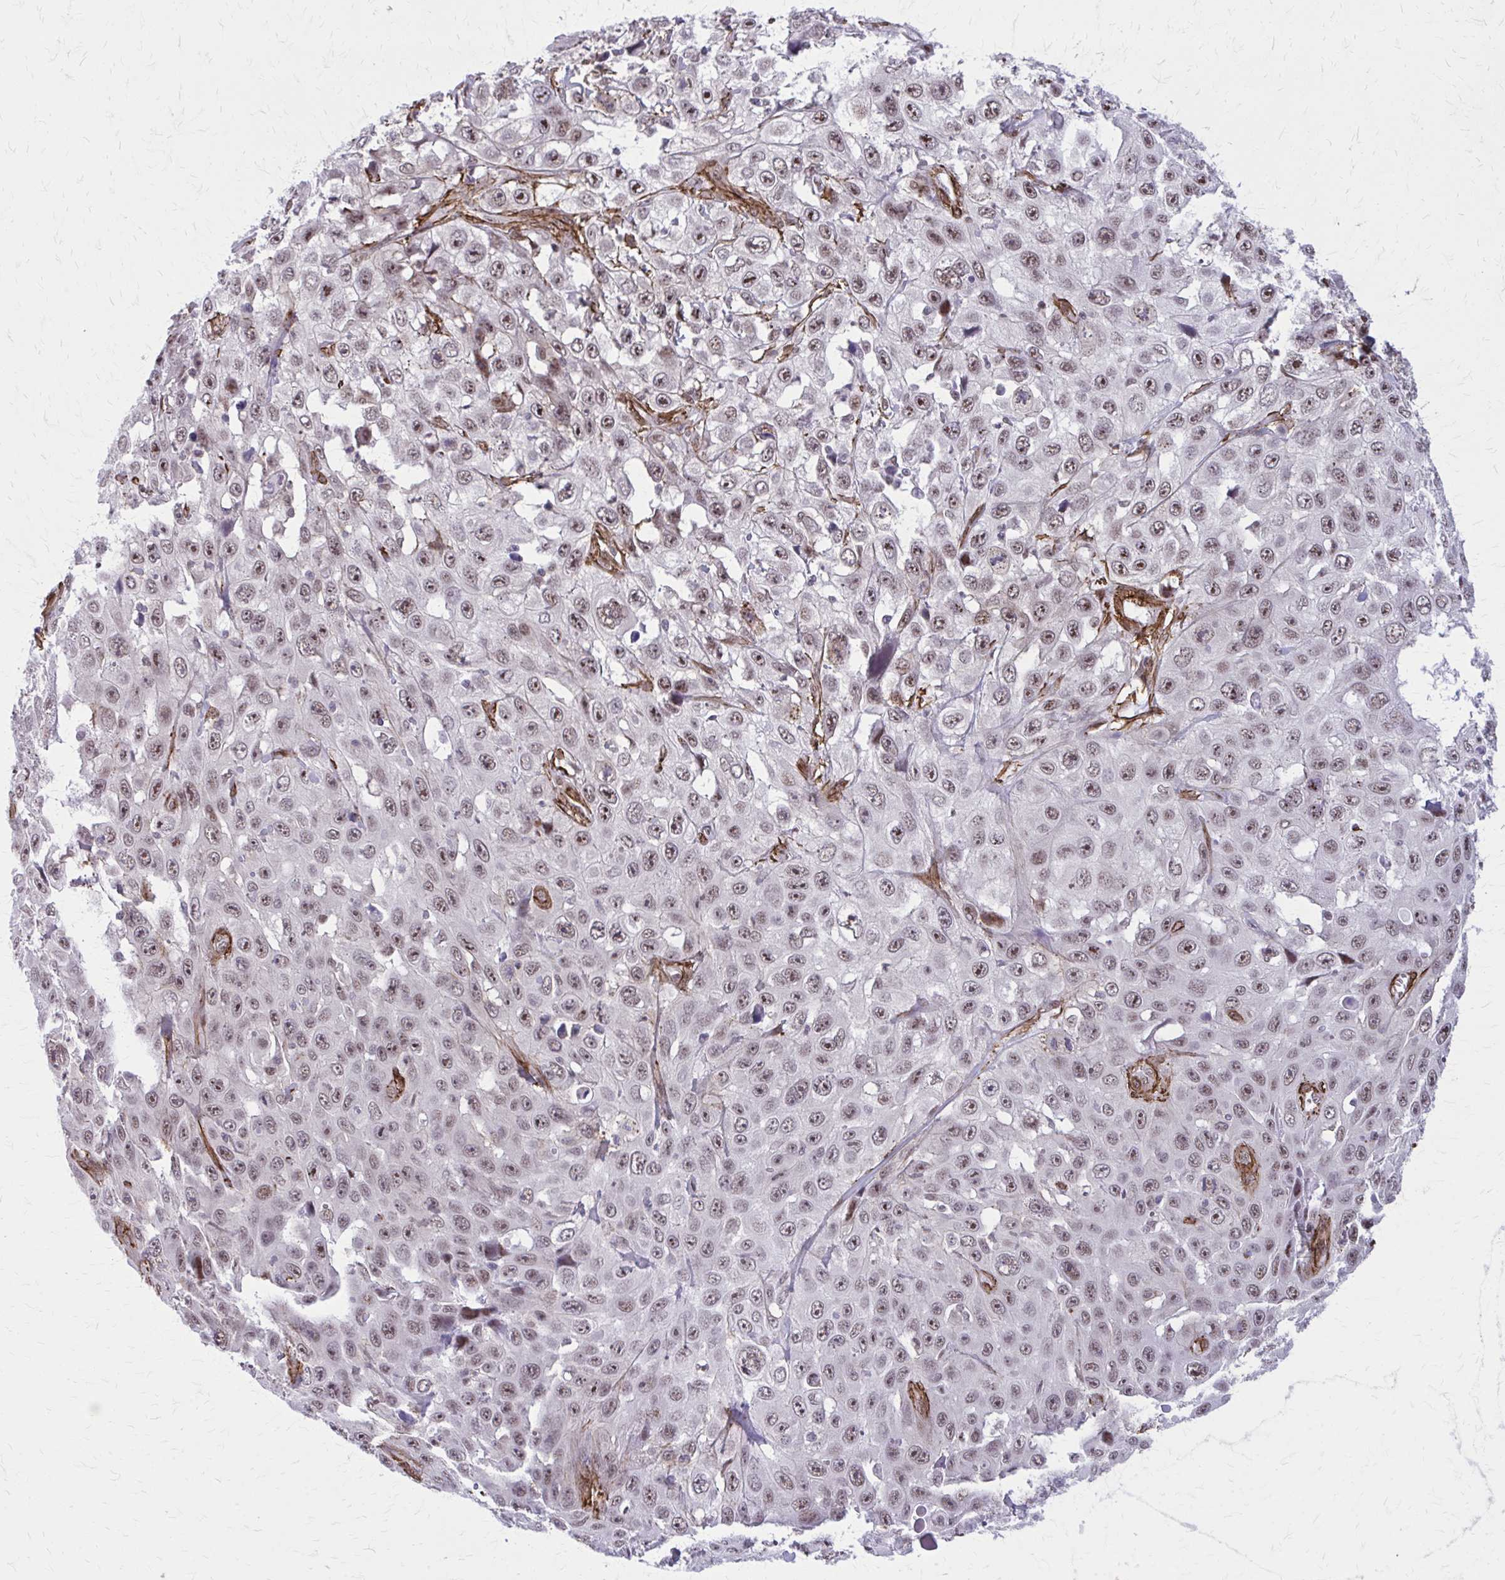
{"staining": {"intensity": "moderate", "quantity": ">75%", "location": "nuclear"}, "tissue": "skin cancer", "cell_type": "Tumor cells", "image_type": "cancer", "snomed": [{"axis": "morphology", "description": "Squamous cell carcinoma, NOS"}, {"axis": "topography", "description": "Skin"}], "caption": "Immunohistochemical staining of human skin cancer displays medium levels of moderate nuclear positivity in approximately >75% of tumor cells.", "gene": "NRBF2", "patient": {"sex": "male", "age": 82}}